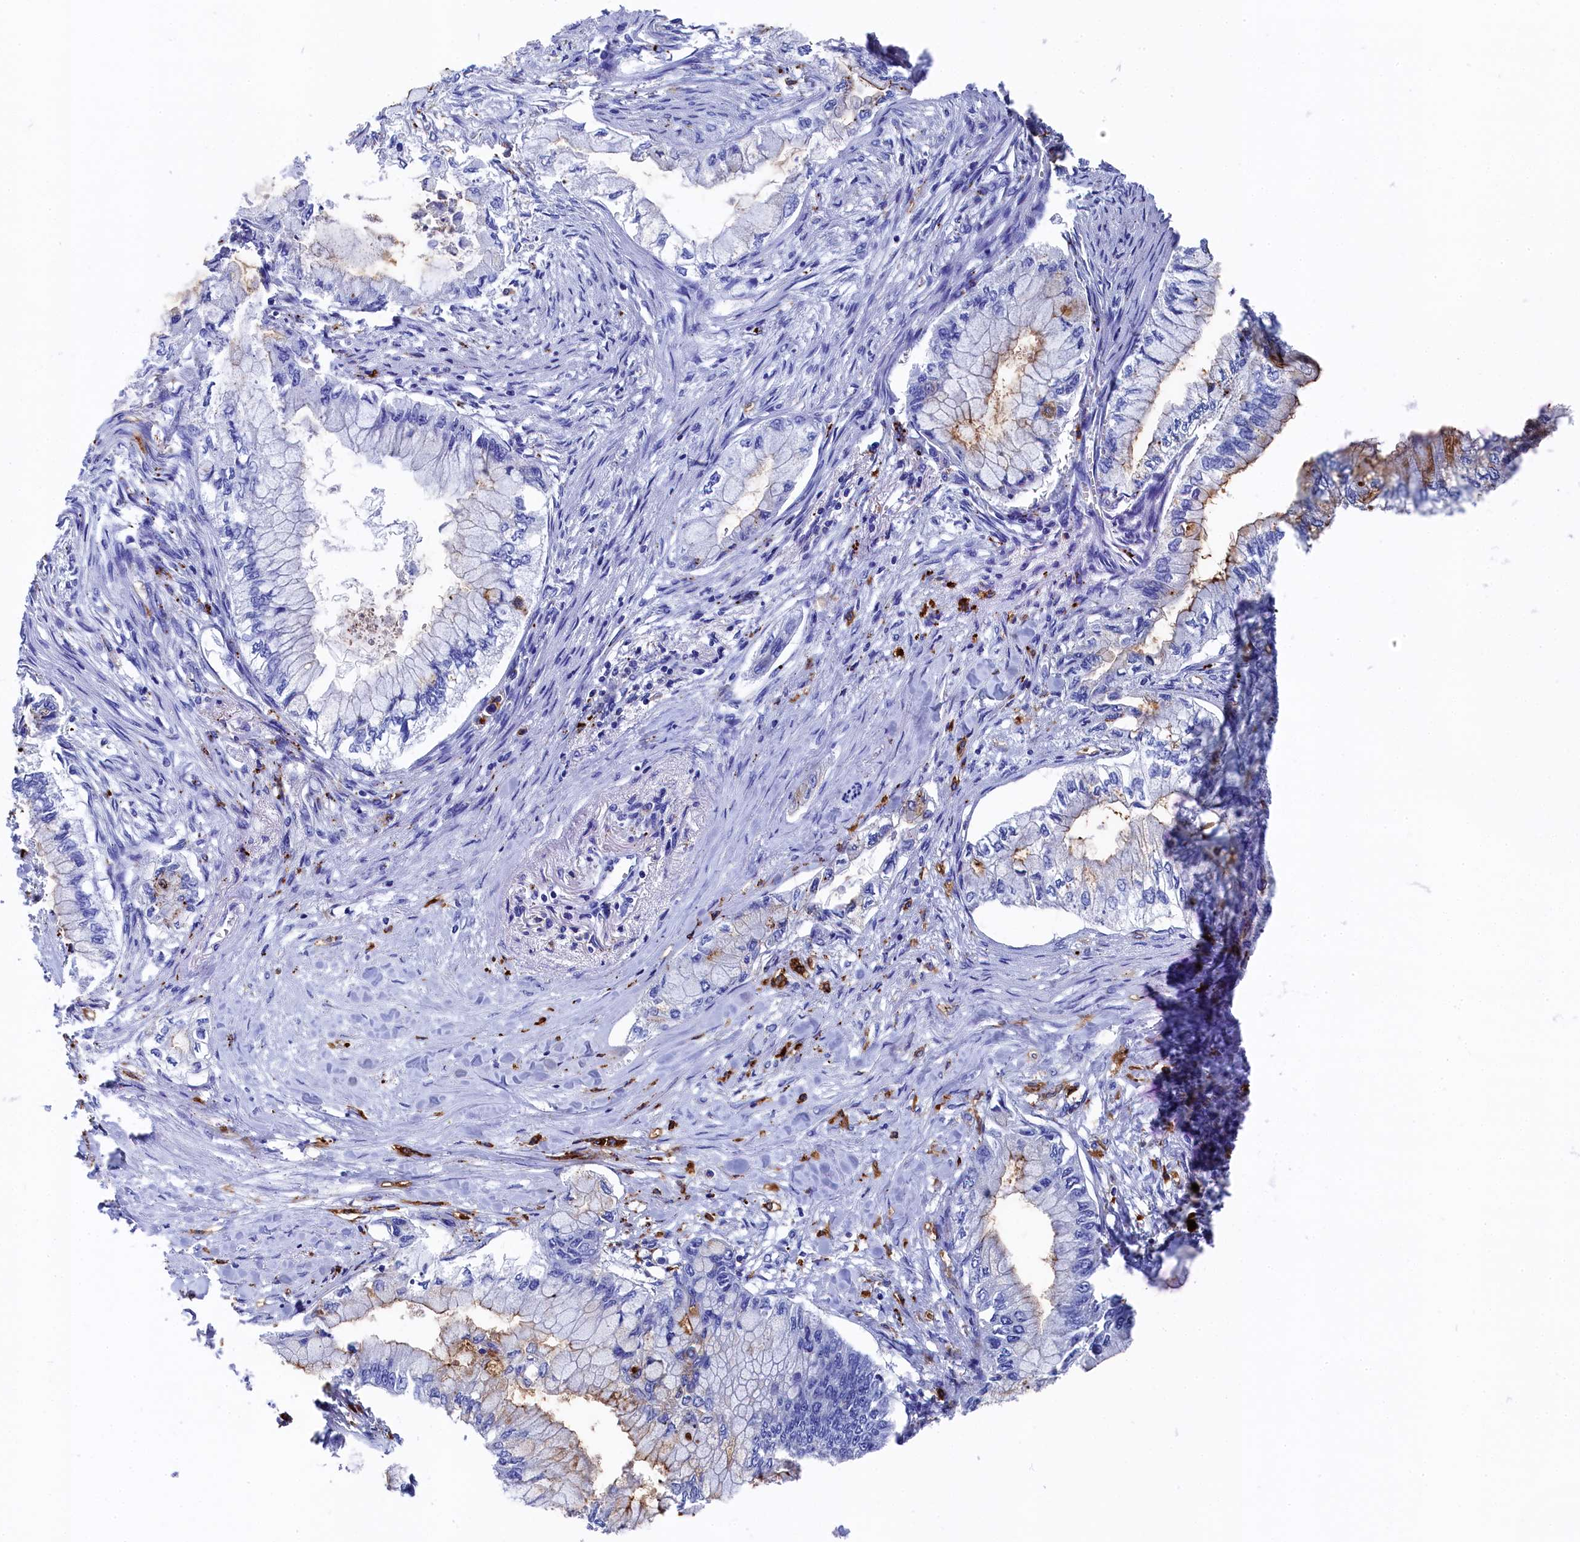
{"staining": {"intensity": "negative", "quantity": "none", "location": "none"}, "tissue": "pancreatic cancer", "cell_type": "Tumor cells", "image_type": "cancer", "snomed": [{"axis": "morphology", "description": "Adenocarcinoma, NOS"}, {"axis": "topography", "description": "Pancreas"}], "caption": "Immunohistochemistry image of neoplastic tissue: human pancreatic adenocarcinoma stained with DAB exhibits no significant protein expression in tumor cells.", "gene": "PLAC8", "patient": {"sex": "female", "age": 78}}